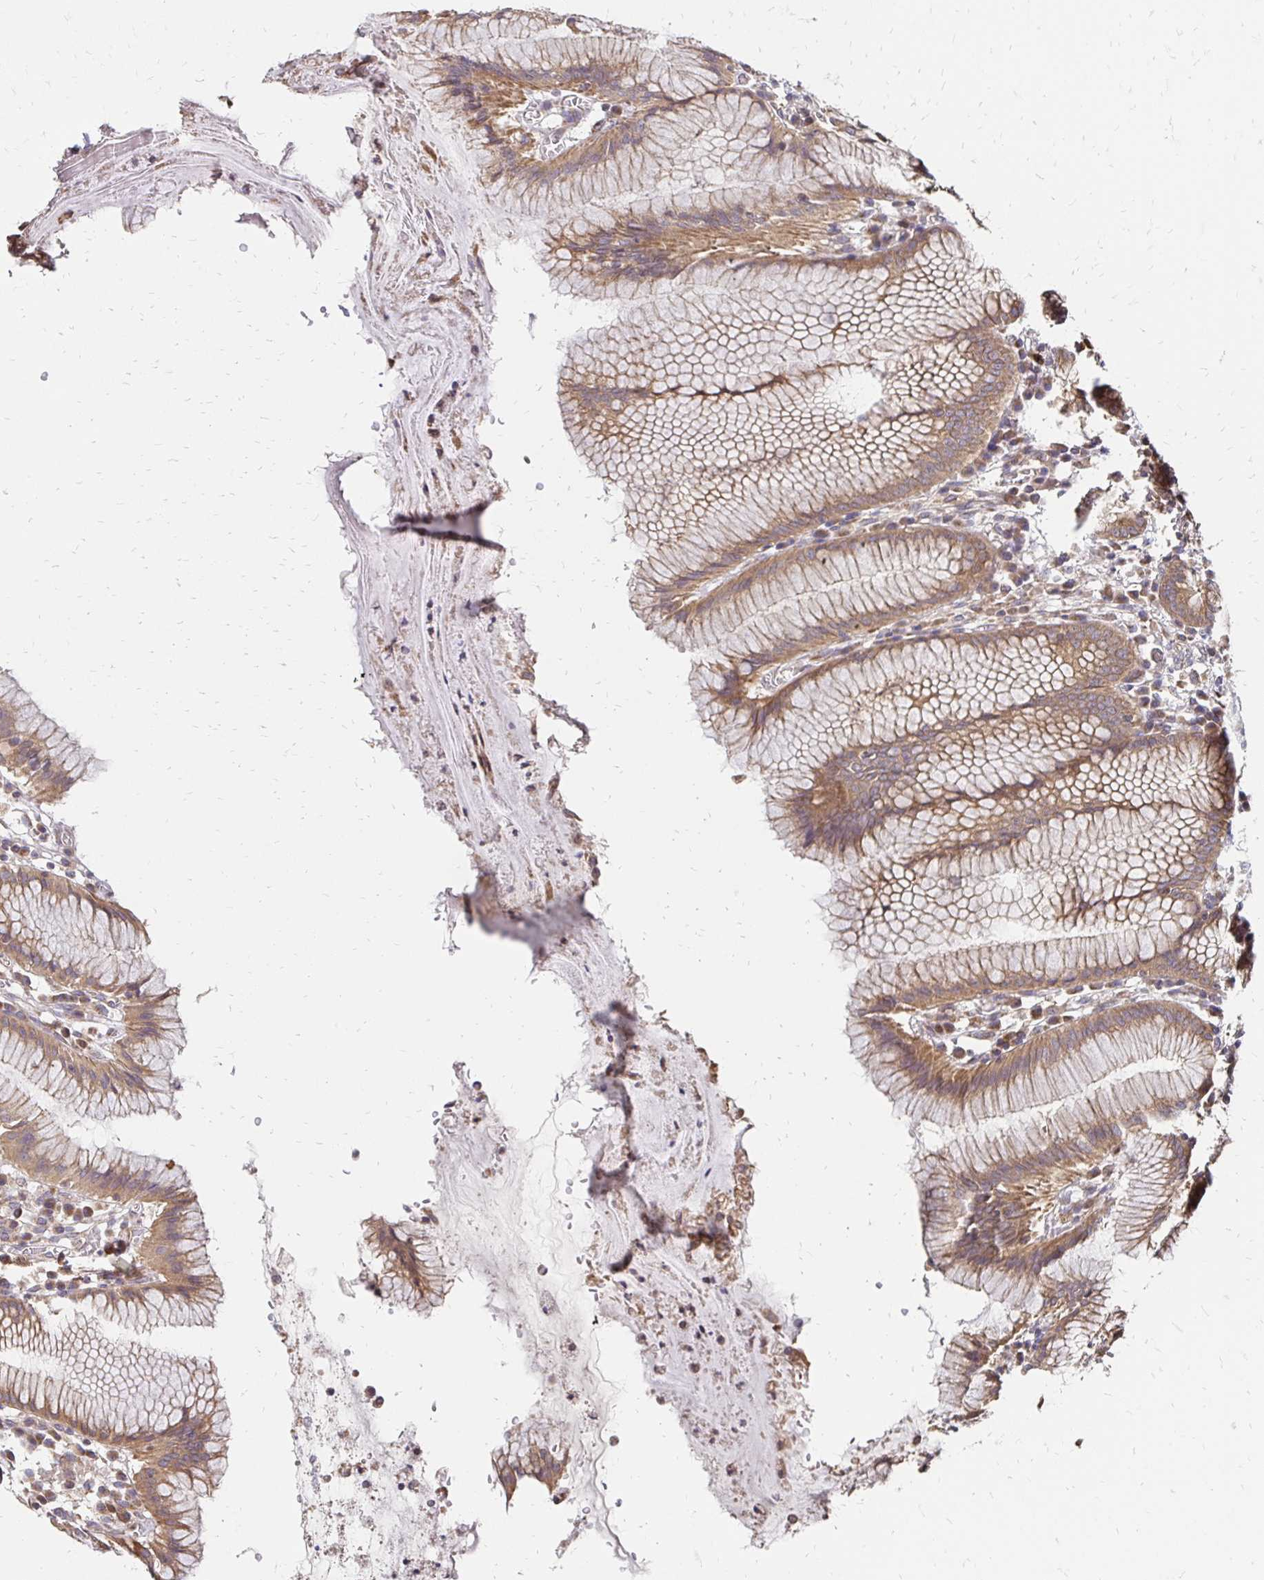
{"staining": {"intensity": "moderate", "quantity": ">75%", "location": "cytoplasmic/membranous"}, "tissue": "stomach", "cell_type": "Glandular cells", "image_type": "normal", "snomed": [{"axis": "morphology", "description": "Normal tissue, NOS"}, {"axis": "topography", "description": "Stomach"}], "caption": "This is a micrograph of IHC staining of benign stomach, which shows moderate expression in the cytoplasmic/membranous of glandular cells.", "gene": "ZW10", "patient": {"sex": "male", "age": 55}}